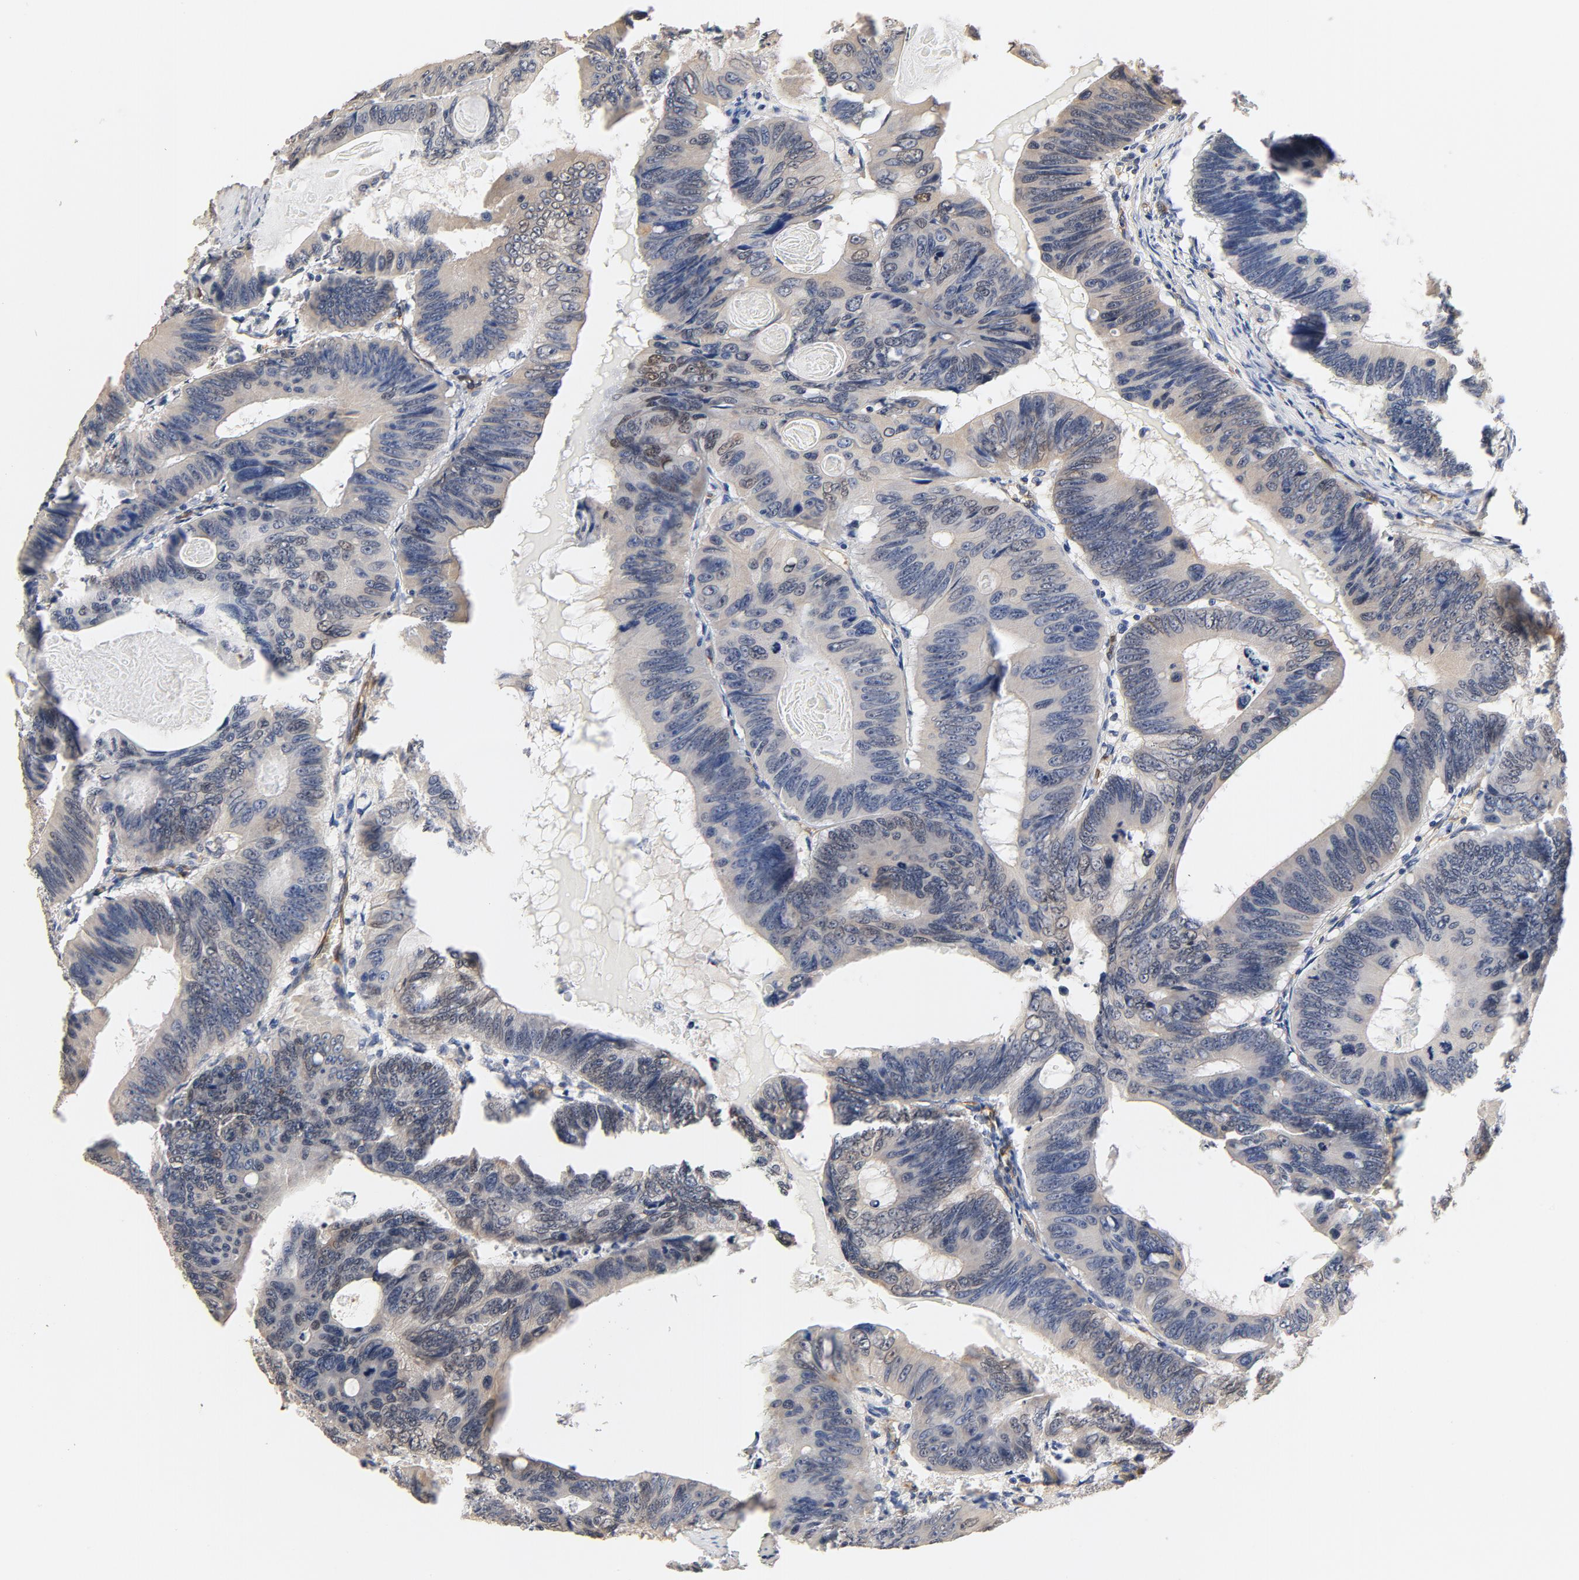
{"staining": {"intensity": "weak", "quantity": ">75%", "location": "cytoplasmic/membranous,nuclear"}, "tissue": "colorectal cancer", "cell_type": "Tumor cells", "image_type": "cancer", "snomed": [{"axis": "morphology", "description": "Adenocarcinoma, NOS"}, {"axis": "topography", "description": "Colon"}], "caption": "About >75% of tumor cells in colorectal cancer (adenocarcinoma) demonstrate weak cytoplasmic/membranous and nuclear protein positivity as visualized by brown immunohistochemical staining.", "gene": "UBE2J1", "patient": {"sex": "female", "age": 55}}